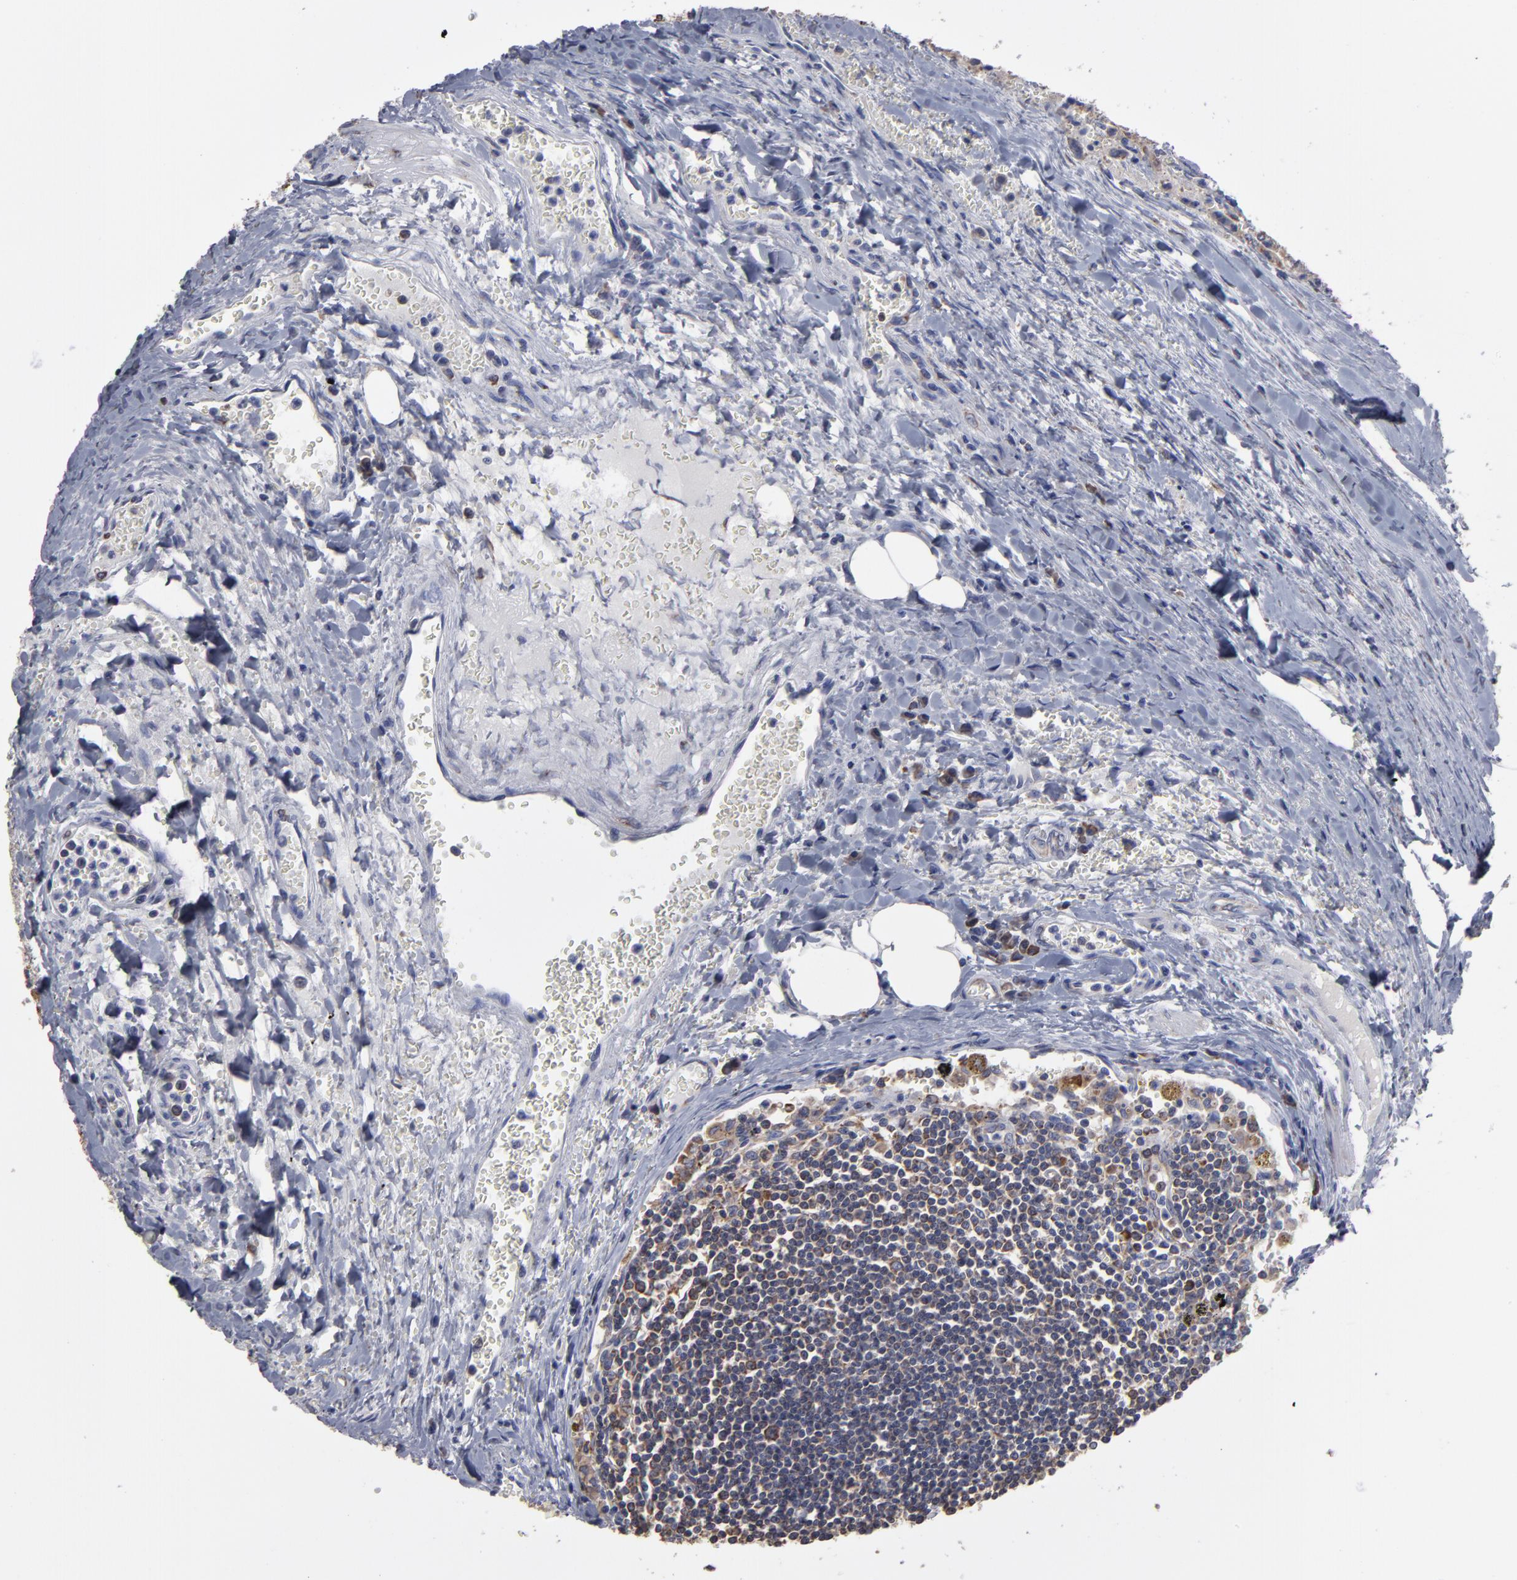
{"staining": {"intensity": "moderate", "quantity": ">75%", "location": "cytoplasmic/membranous"}, "tissue": "carcinoid", "cell_type": "Tumor cells", "image_type": "cancer", "snomed": [{"axis": "morphology", "description": "Carcinoid, malignant, NOS"}, {"axis": "topography", "description": "Bronchus"}], "caption": "There is medium levels of moderate cytoplasmic/membranous positivity in tumor cells of malignant carcinoid, as demonstrated by immunohistochemical staining (brown color).", "gene": "SND1", "patient": {"sex": "male", "age": 55}}